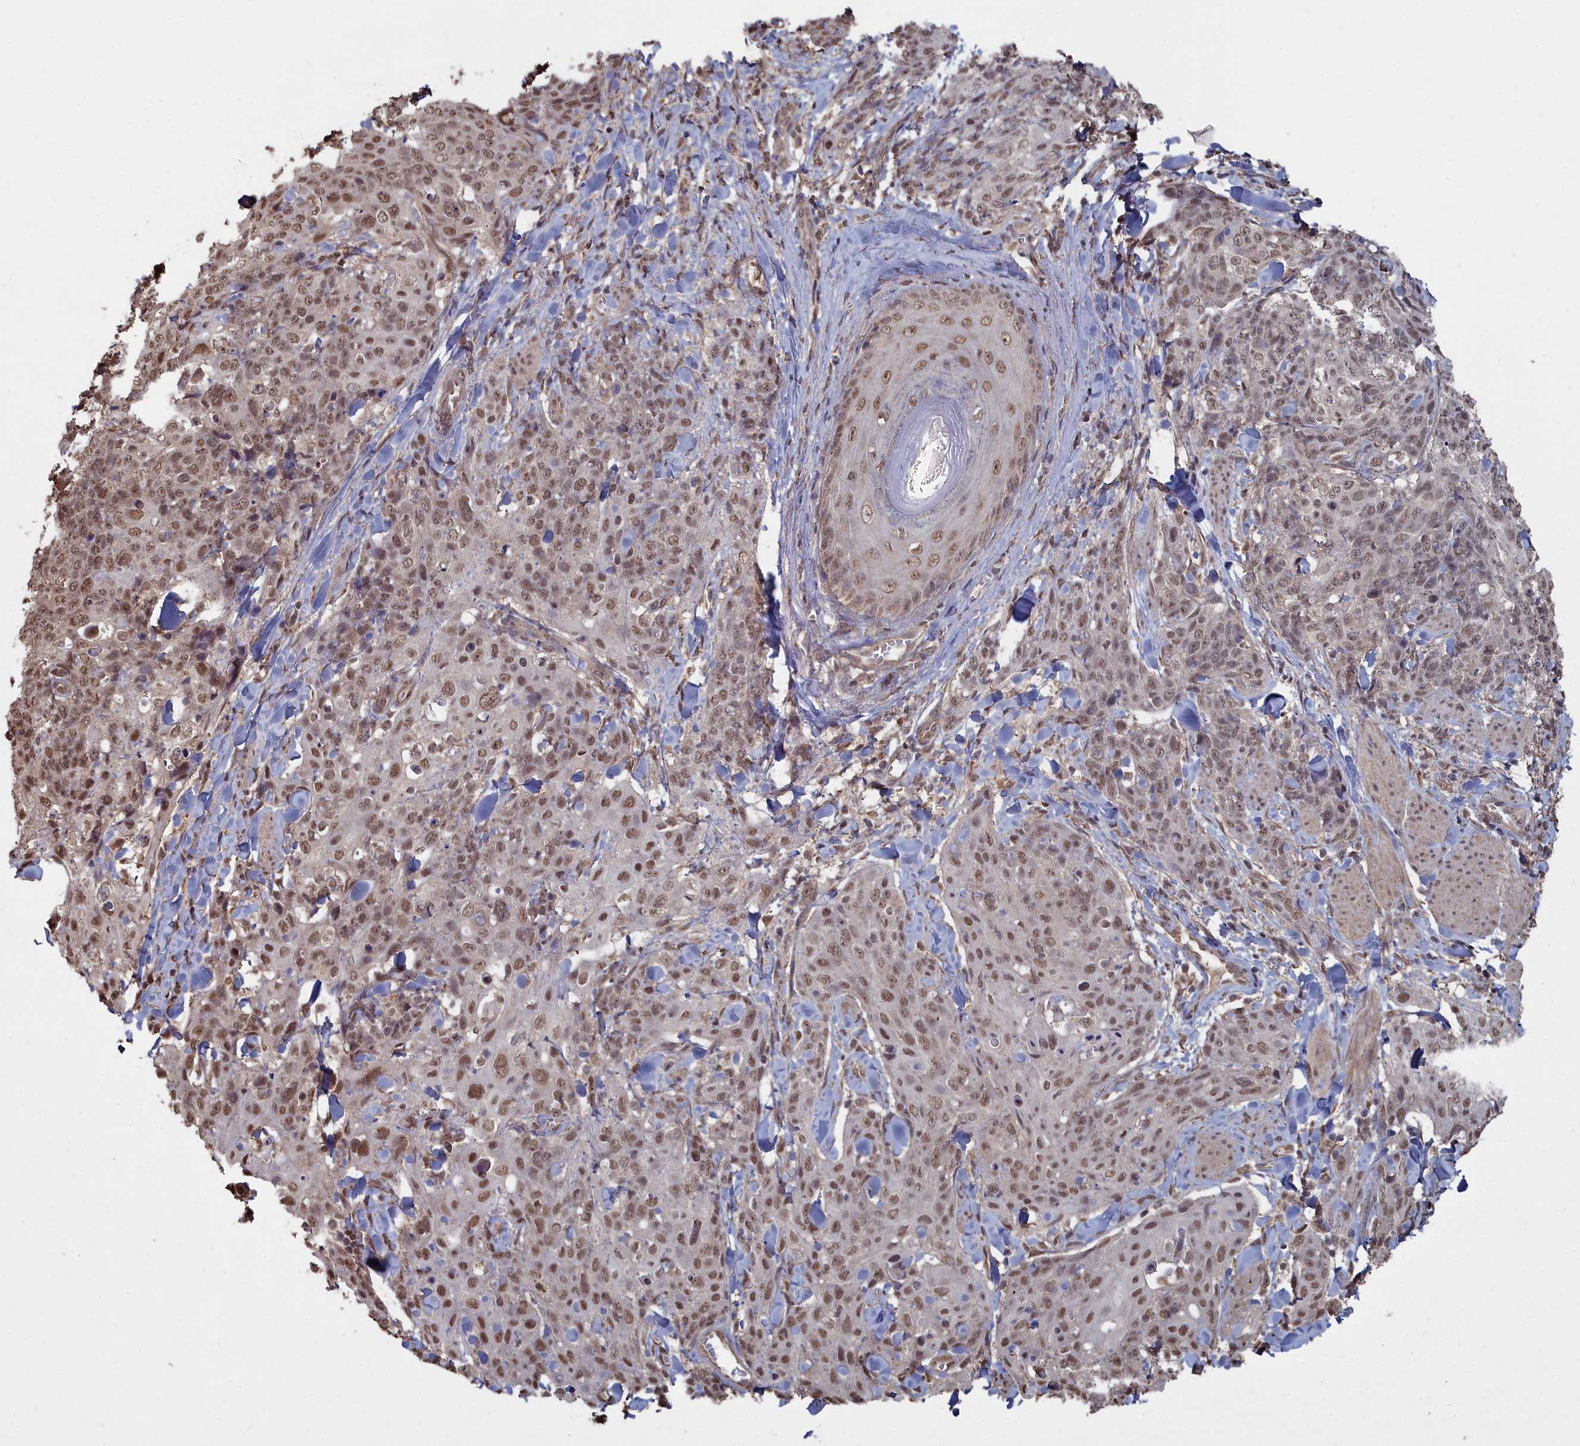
{"staining": {"intensity": "moderate", "quantity": ">75%", "location": "nuclear"}, "tissue": "skin cancer", "cell_type": "Tumor cells", "image_type": "cancer", "snomed": [{"axis": "morphology", "description": "Squamous cell carcinoma, NOS"}, {"axis": "topography", "description": "Skin"}, {"axis": "topography", "description": "Vulva"}], "caption": "Skin cancer stained for a protein (brown) displays moderate nuclear positive staining in about >75% of tumor cells.", "gene": "CCNP", "patient": {"sex": "female", "age": 85}}